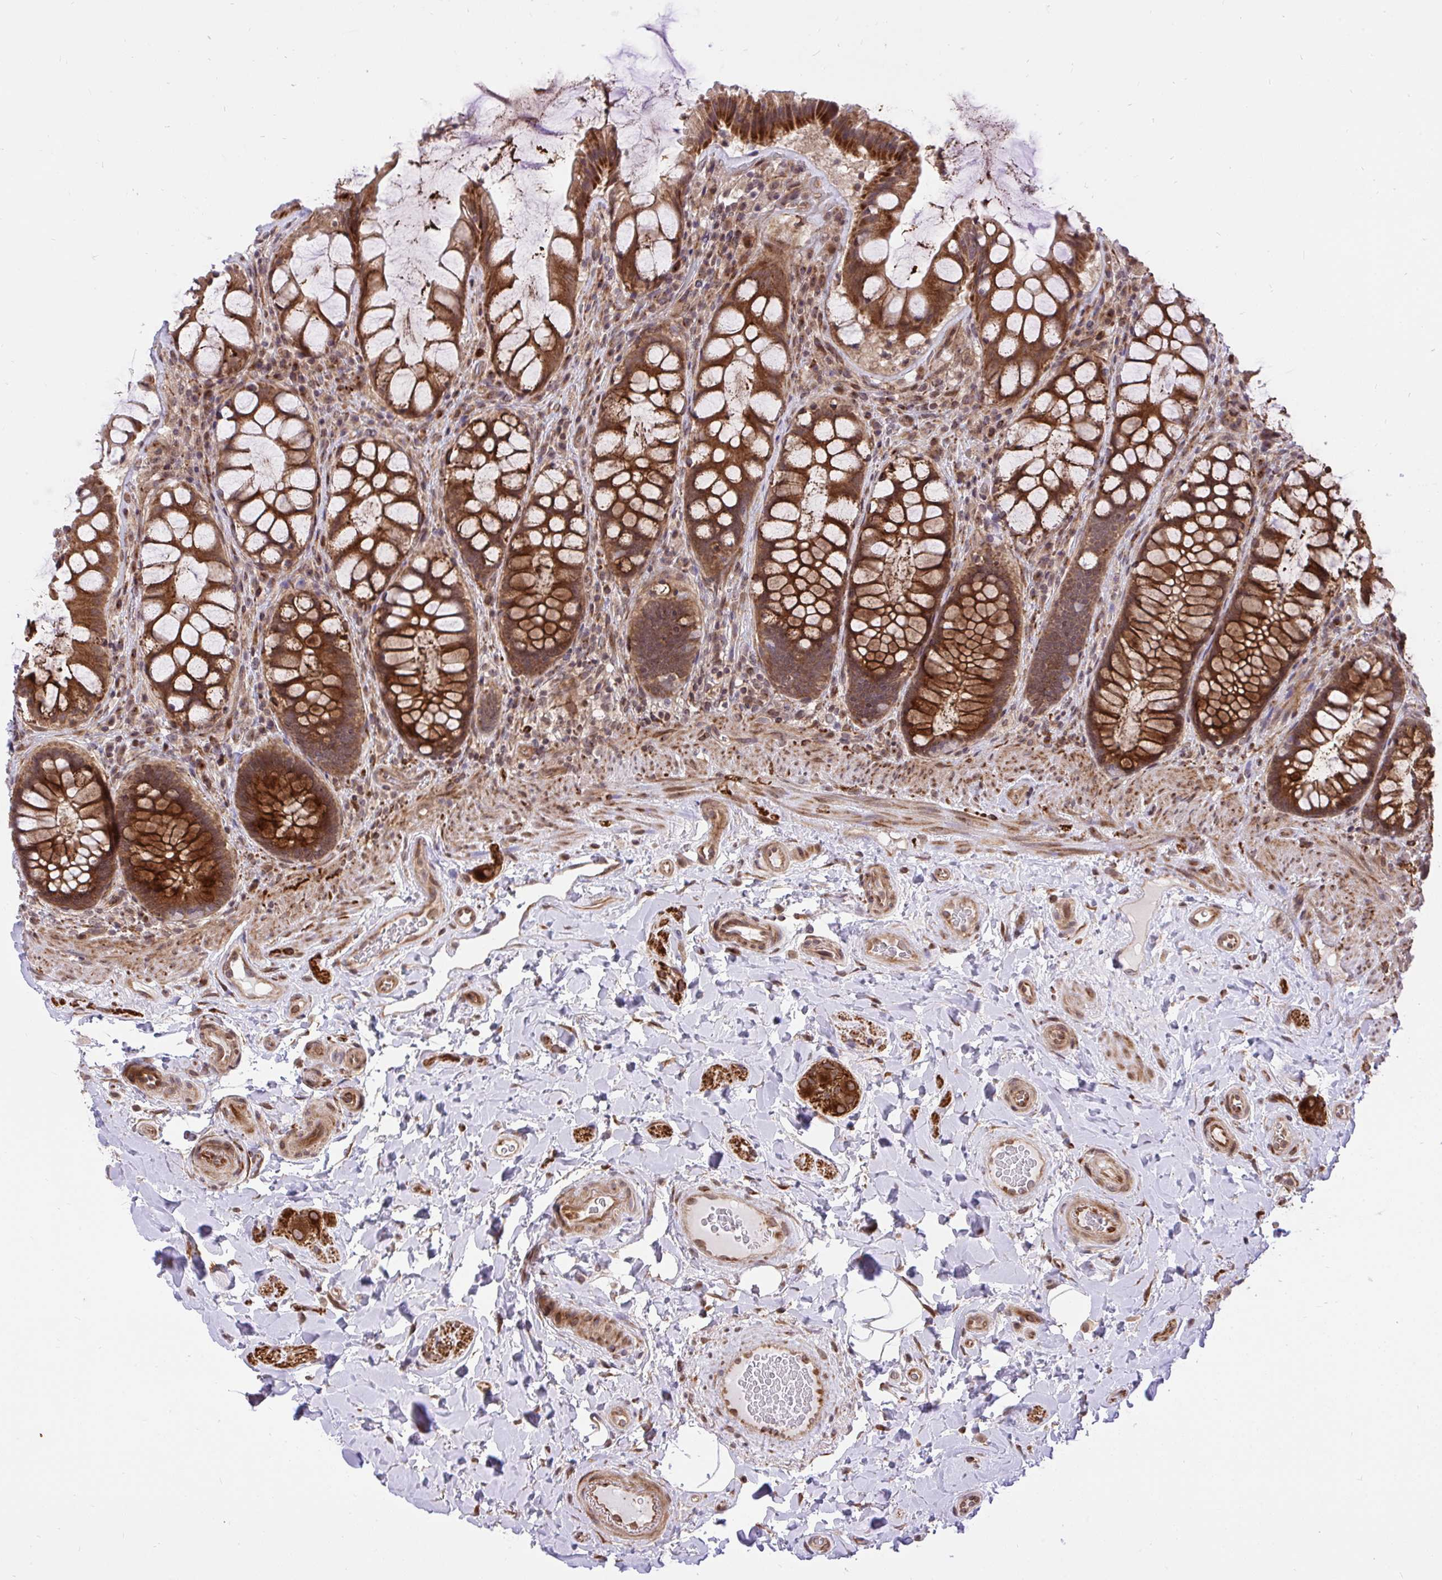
{"staining": {"intensity": "strong", "quantity": ">75%", "location": "cytoplasmic/membranous"}, "tissue": "rectum", "cell_type": "Glandular cells", "image_type": "normal", "snomed": [{"axis": "morphology", "description": "Normal tissue, NOS"}, {"axis": "topography", "description": "Rectum"}], "caption": "The photomicrograph shows staining of unremarkable rectum, revealing strong cytoplasmic/membranous protein staining (brown color) within glandular cells.", "gene": "ERI1", "patient": {"sex": "female", "age": 58}}